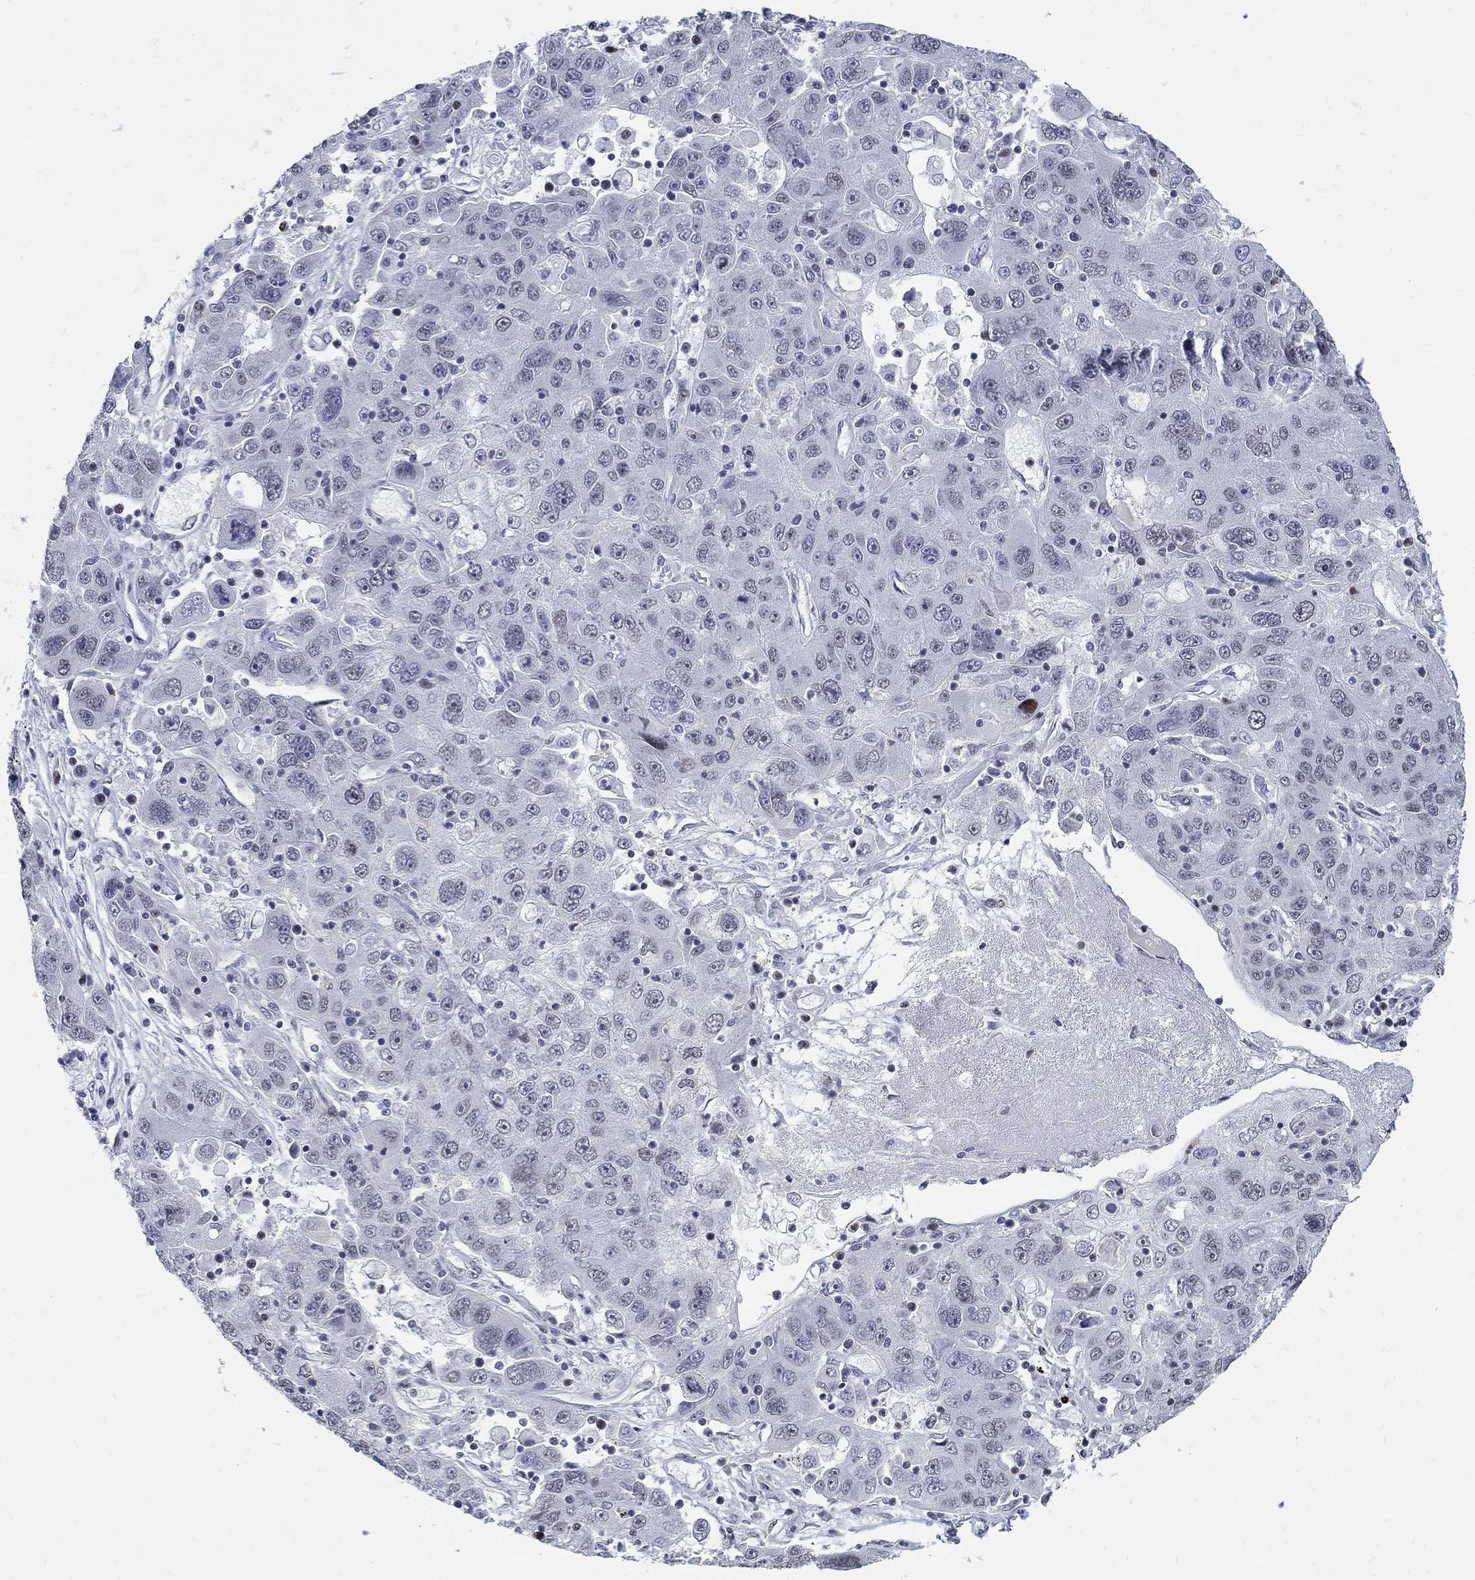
{"staining": {"intensity": "negative", "quantity": "none", "location": "none"}, "tissue": "stomach cancer", "cell_type": "Tumor cells", "image_type": "cancer", "snomed": [{"axis": "morphology", "description": "Adenocarcinoma, NOS"}, {"axis": "topography", "description": "Stomach"}], "caption": "Immunohistochemistry (IHC) of stomach cancer (adenocarcinoma) reveals no staining in tumor cells. (Brightfield microscopy of DAB IHC at high magnification).", "gene": "BHLHE22", "patient": {"sex": "male", "age": 56}}